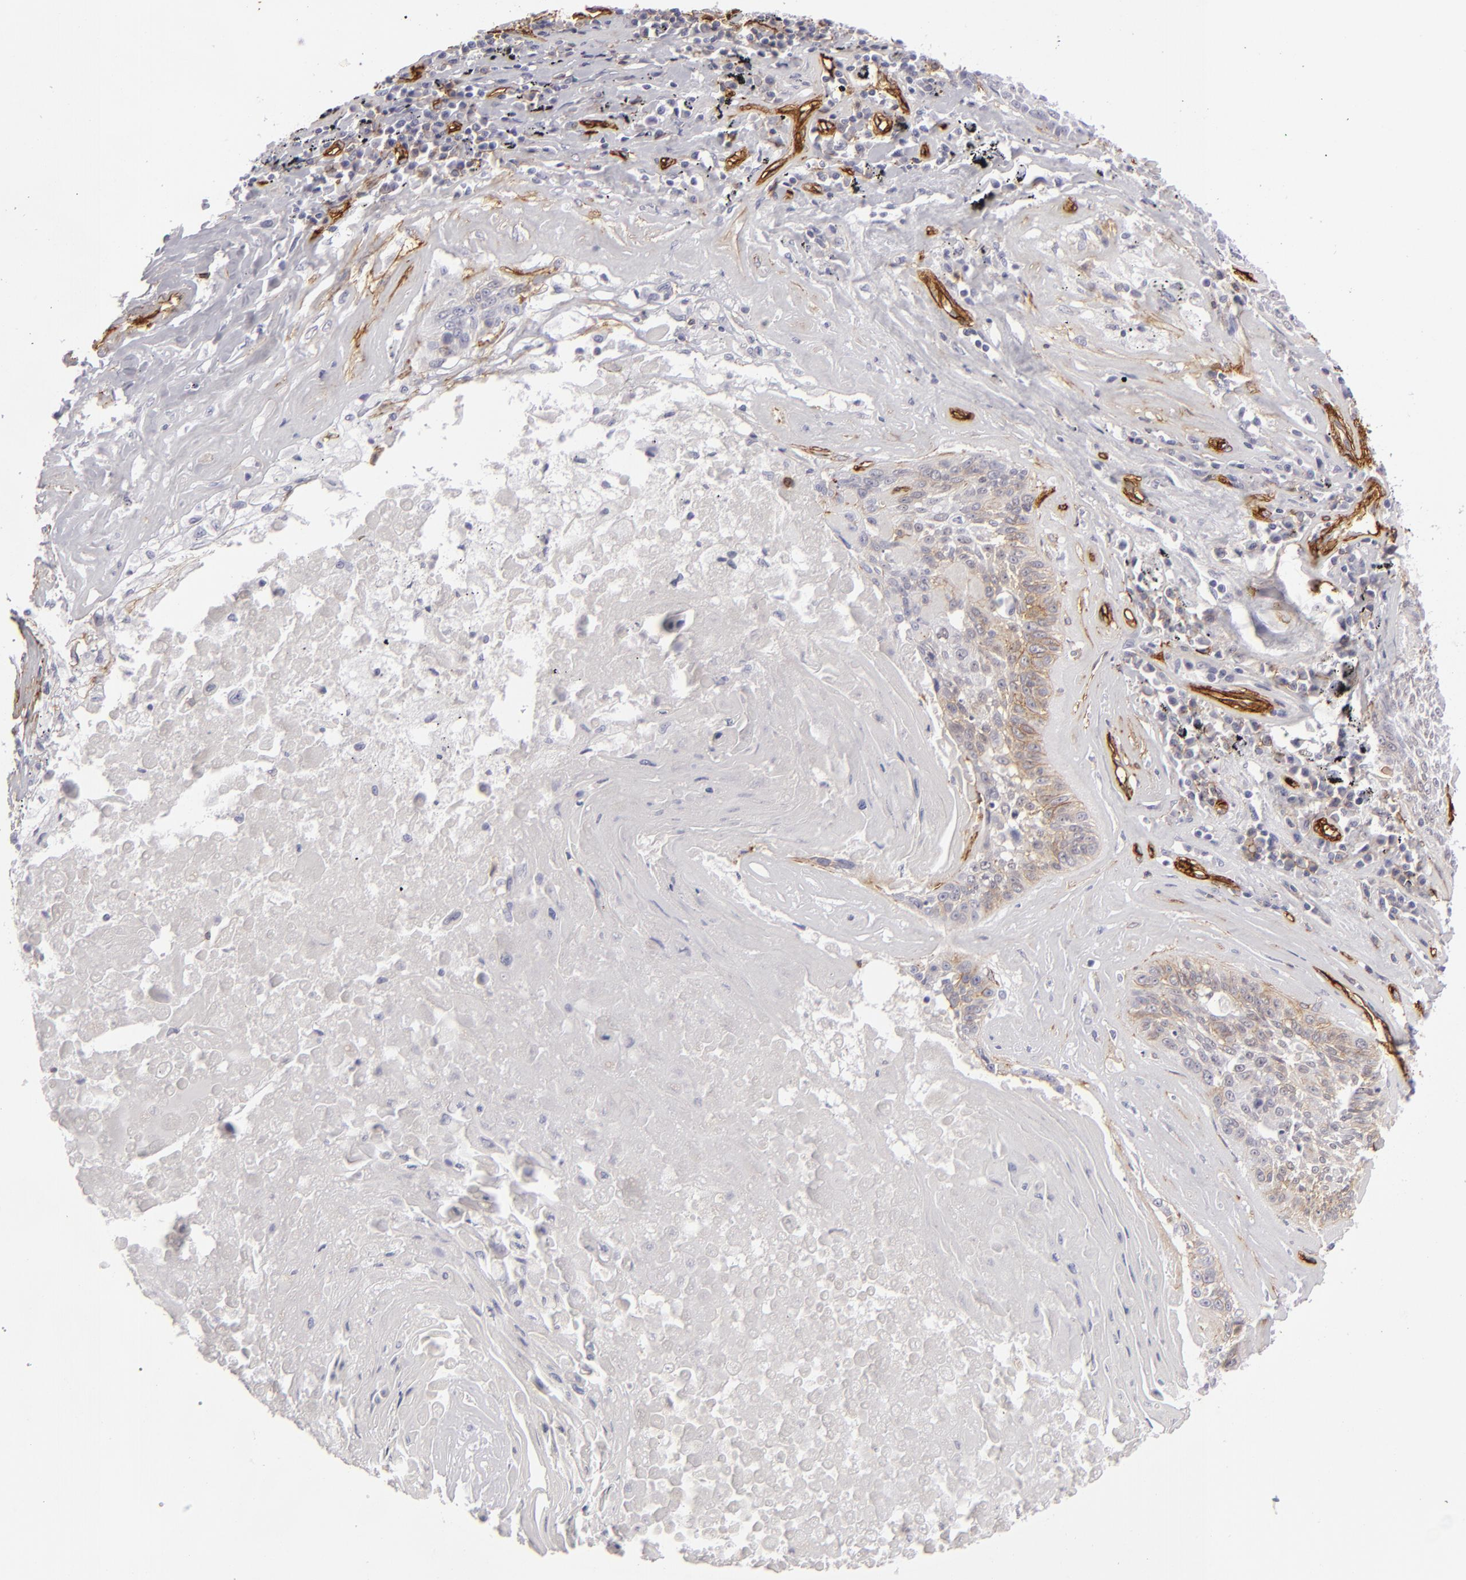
{"staining": {"intensity": "negative", "quantity": "none", "location": "none"}, "tissue": "lung cancer", "cell_type": "Tumor cells", "image_type": "cancer", "snomed": [{"axis": "morphology", "description": "Adenocarcinoma, NOS"}, {"axis": "topography", "description": "Lung"}], "caption": "Tumor cells show no significant staining in lung adenocarcinoma. (Stains: DAB immunohistochemistry (IHC) with hematoxylin counter stain, Microscopy: brightfield microscopy at high magnification).", "gene": "MCAM", "patient": {"sex": "male", "age": 60}}